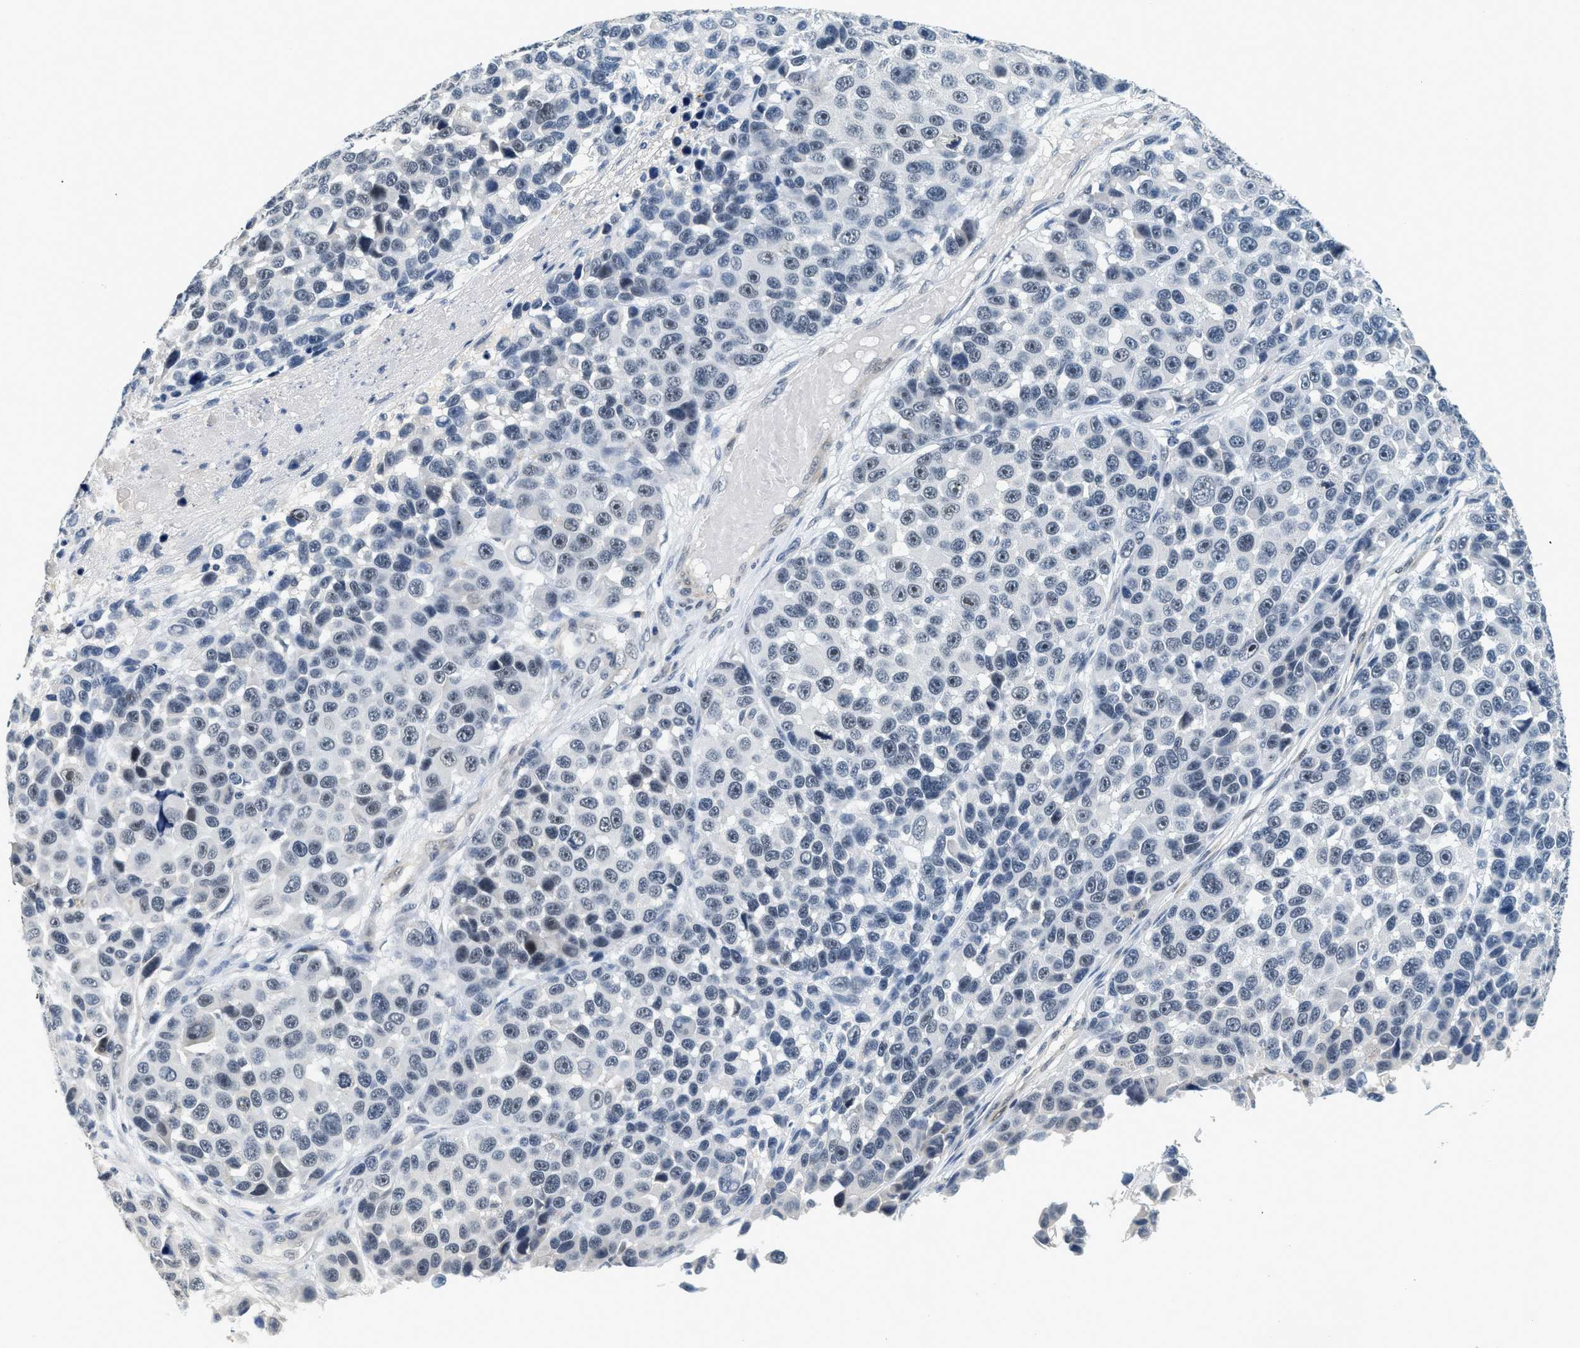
{"staining": {"intensity": "moderate", "quantity": "<25%", "location": "nuclear"}, "tissue": "melanoma", "cell_type": "Tumor cells", "image_type": "cancer", "snomed": [{"axis": "morphology", "description": "Malignant melanoma, NOS"}, {"axis": "topography", "description": "Skin"}], "caption": "Melanoma stained with DAB immunohistochemistry (IHC) reveals low levels of moderate nuclear positivity in about <25% of tumor cells.", "gene": "MZF1", "patient": {"sex": "male", "age": 53}}